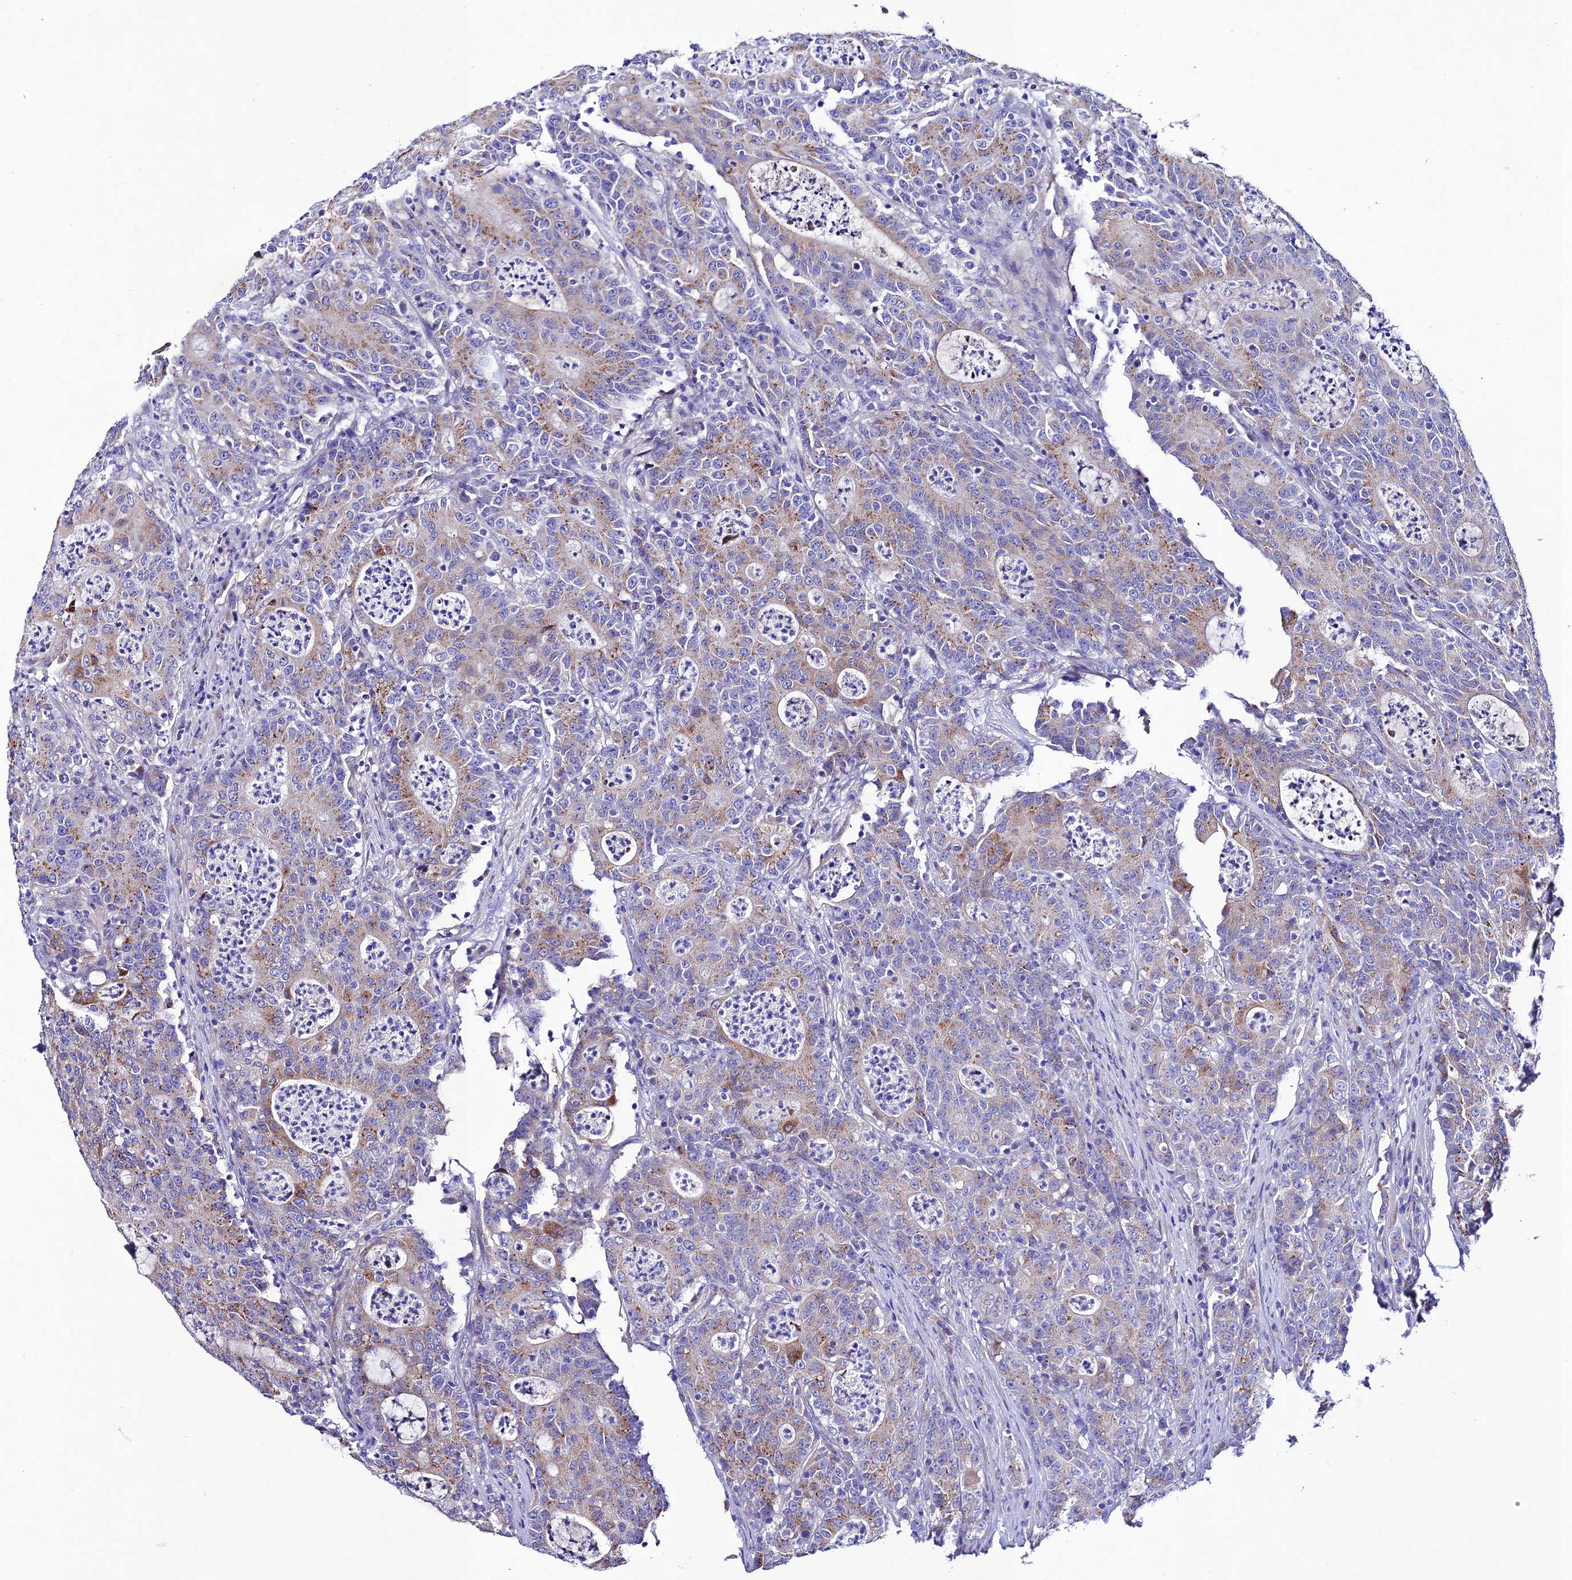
{"staining": {"intensity": "moderate", "quantity": "25%-75%", "location": "cytoplasmic/membranous"}, "tissue": "colorectal cancer", "cell_type": "Tumor cells", "image_type": "cancer", "snomed": [{"axis": "morphology", "description": "Adenocarcinoma, NOS"}, {"axis": "topography", "description": "Colon"}], "caption": "A high-resolution image shows immunohistochemistry (IHC) staining of colorectal cancer (adenocarcinoma), which reveals moderate cytoplasmic/membranous expression in about 25%-75% of tumor cells.", "gene": "OR51Q1", "patient": {"sex": "male", "age": 83}}